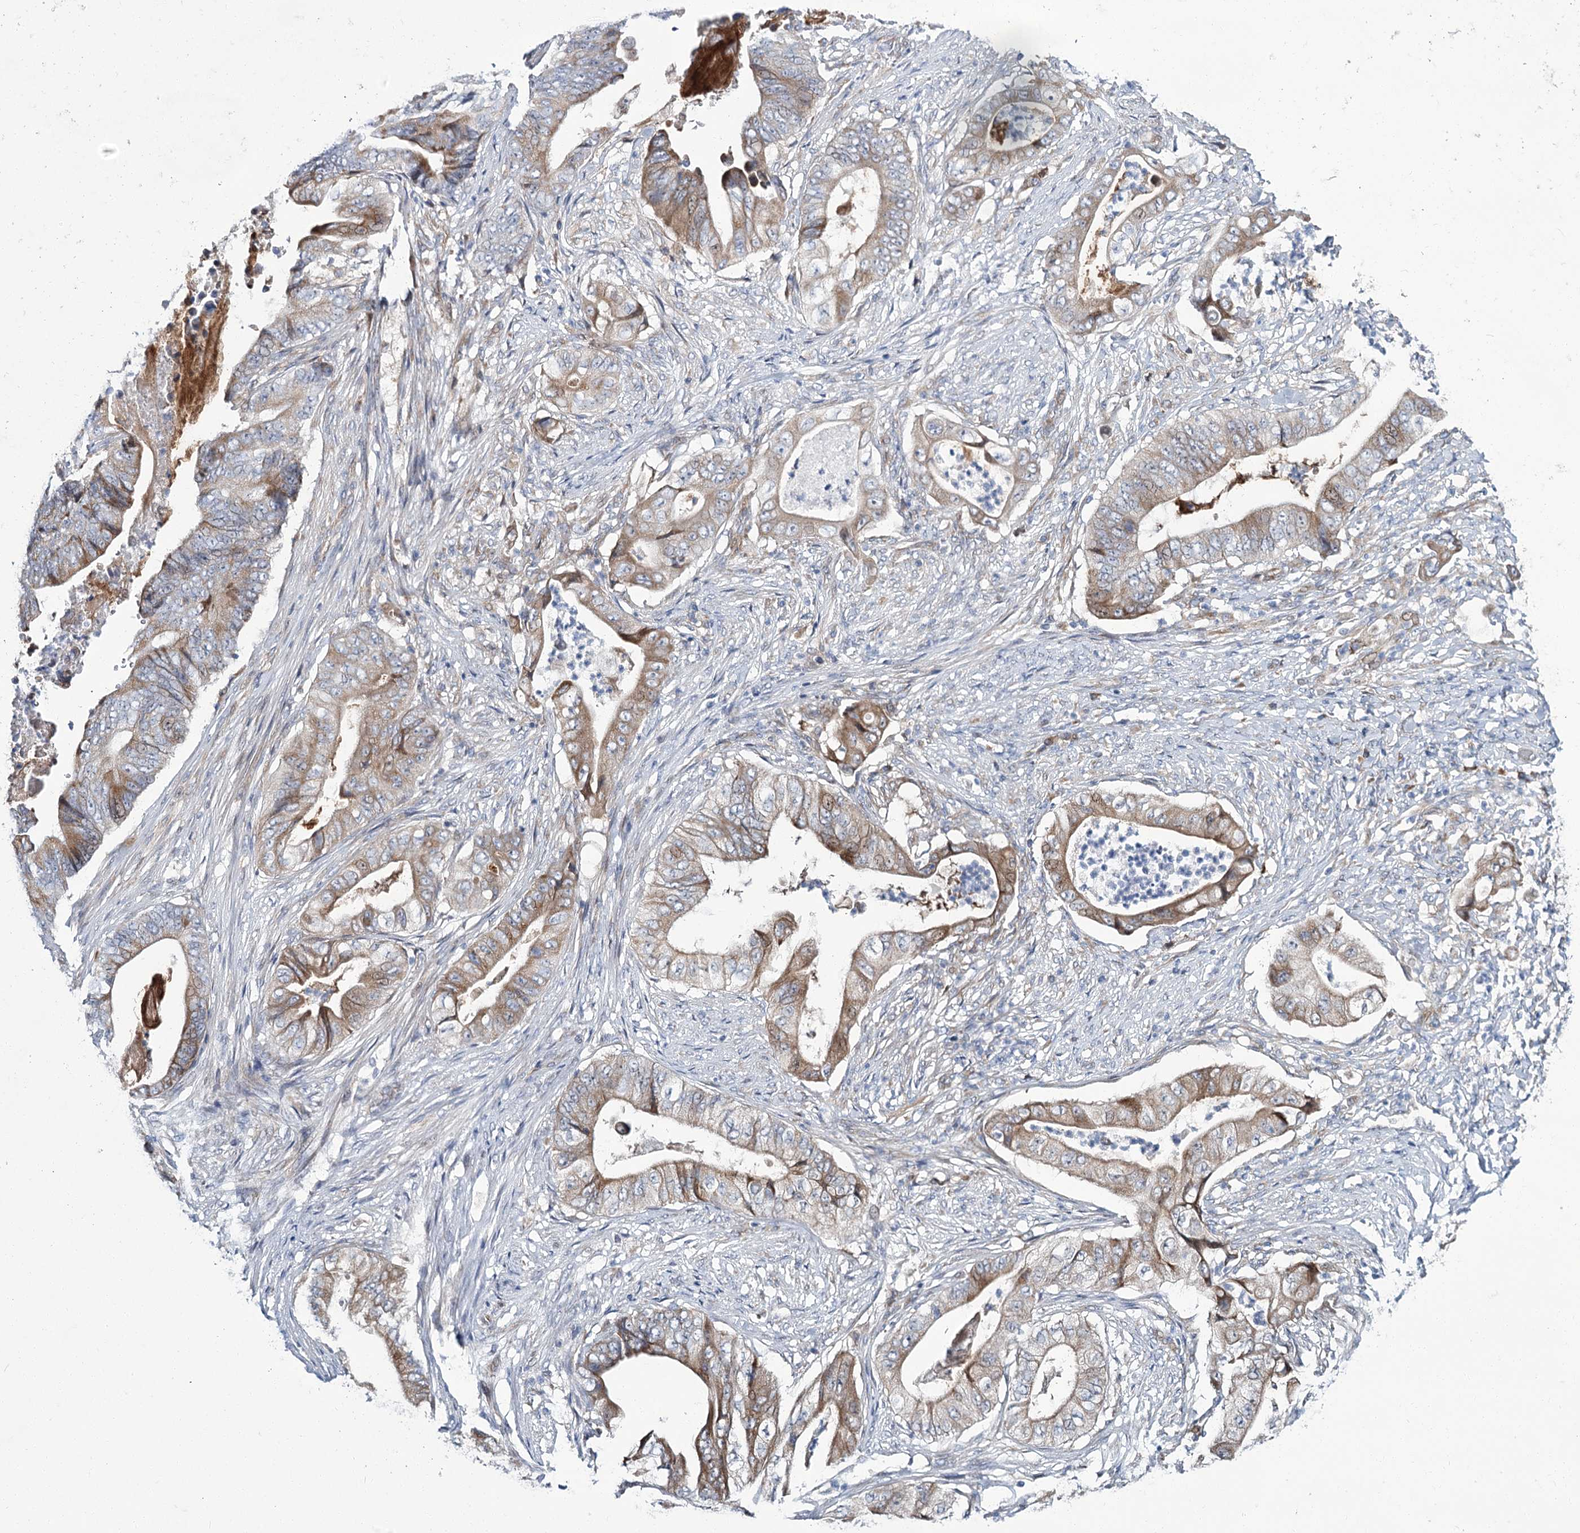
{"staining": {"intensity": "moderate", "quantity": ">75%", "location": "cytoplasmic/membranous"}, "tissue": "stomach cancer", "cell_type": "Tumor cells", "image_type": "cancer", "snomed": [{"axis": "morphology", "description": "Adenocarcinoma, NOS"}, {"axis": "topography", "description": "Stomach"}], "caption": "Immunohistochemical staining of stomach cancer demonstrates medium levels of moderate cytoplasmic/membranous expression in about >75% of tumor cells.", "gene": "CPLANE1", "patient": {"sex": "female", "age": 73}}